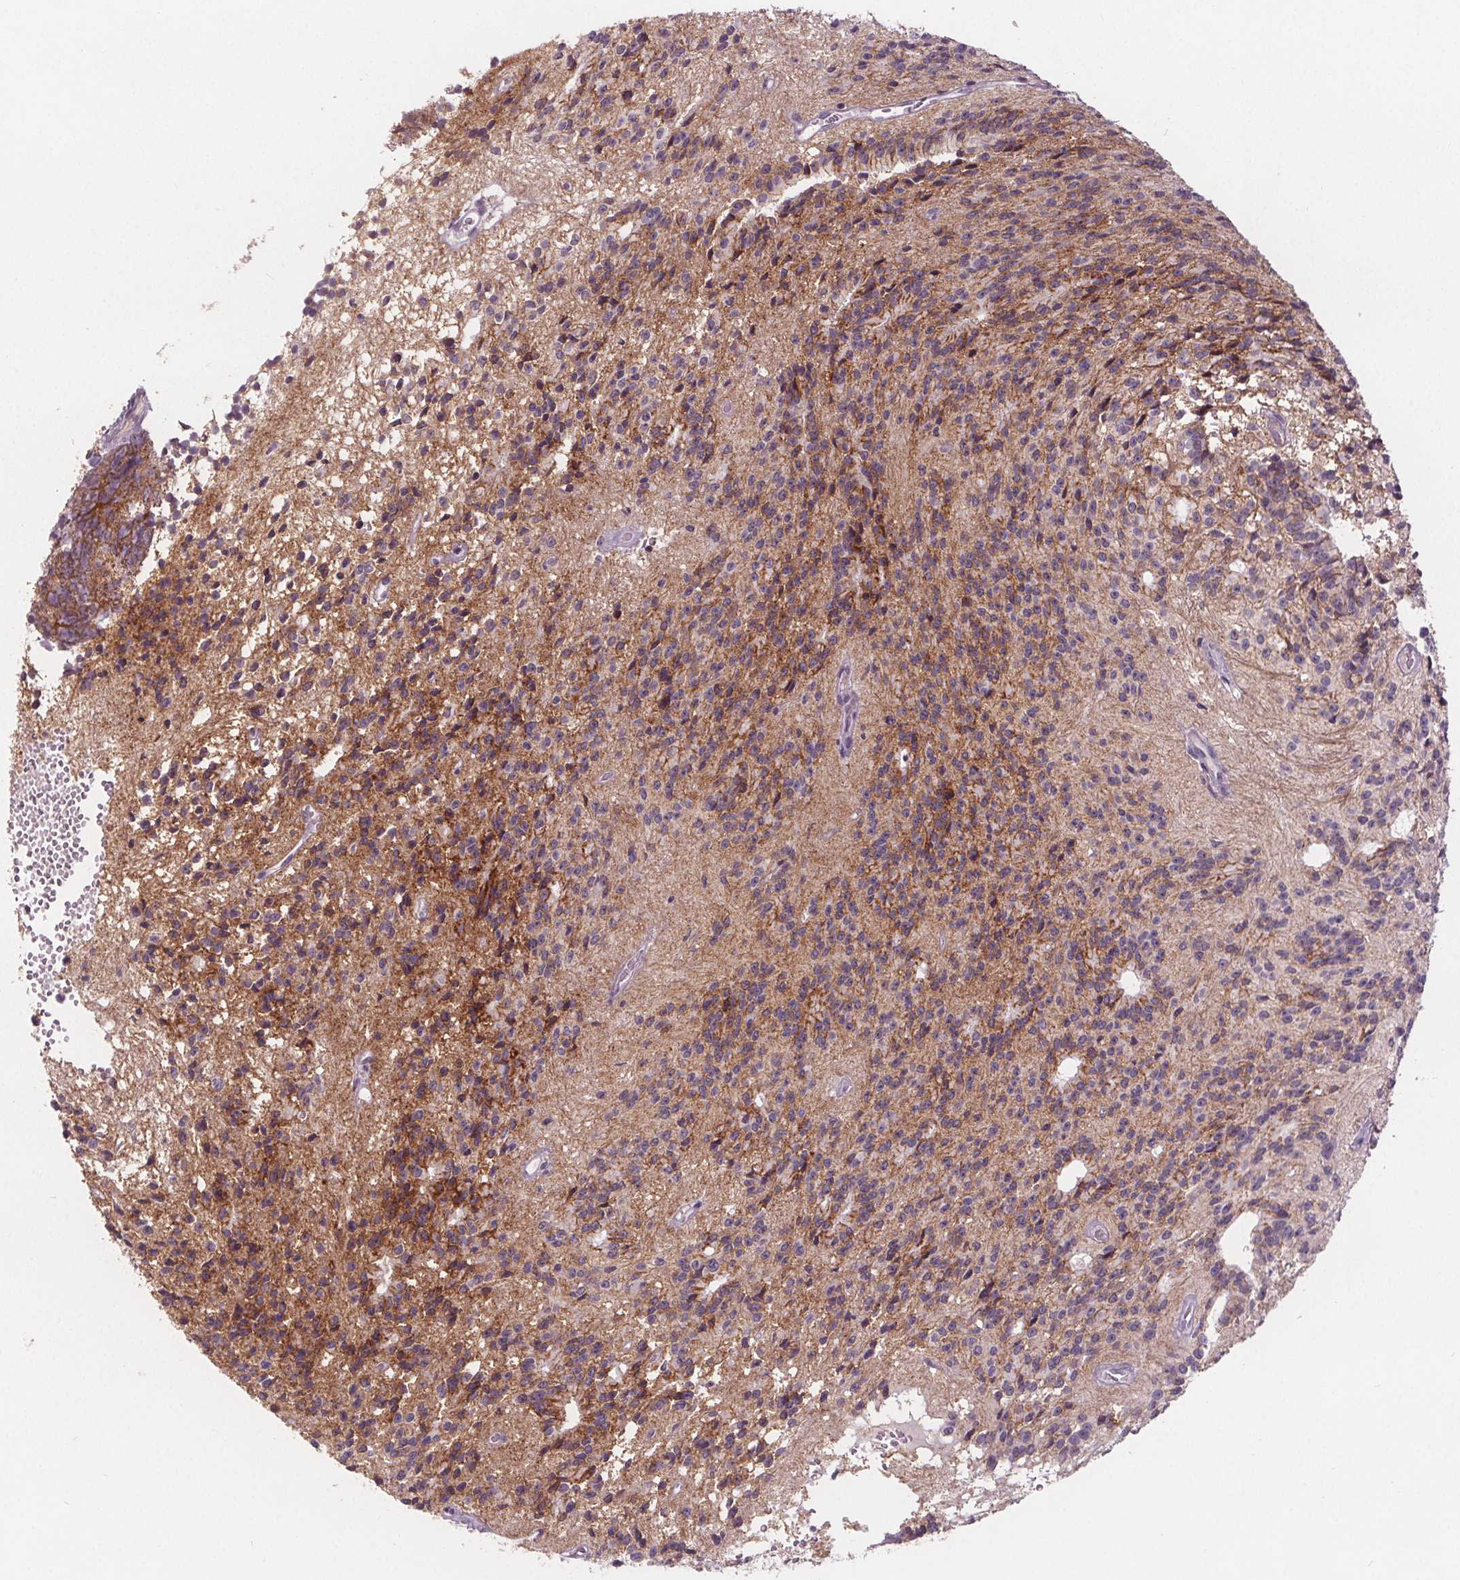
{"staining": {"intensity": "moderate", "quantity": "<25%", "location": "cytoplasmic/membranous"}, "tissue": "glioma", "cell_type": "Tumor cells", "image_type": "cancer", "snomed": [{"axis": "morphology", "description": "Glioma, malignant, Low grade"}, {"axis": "topography", "description": "Brain"}], "caption": "Brown immunohistochemical staining in glioma exhibits moderate cytoplasmic/membranous expression in approximately <25% of tumor cells.", "gene": "ATP1A1", "patient": {"sex": "male", "age": 31}}